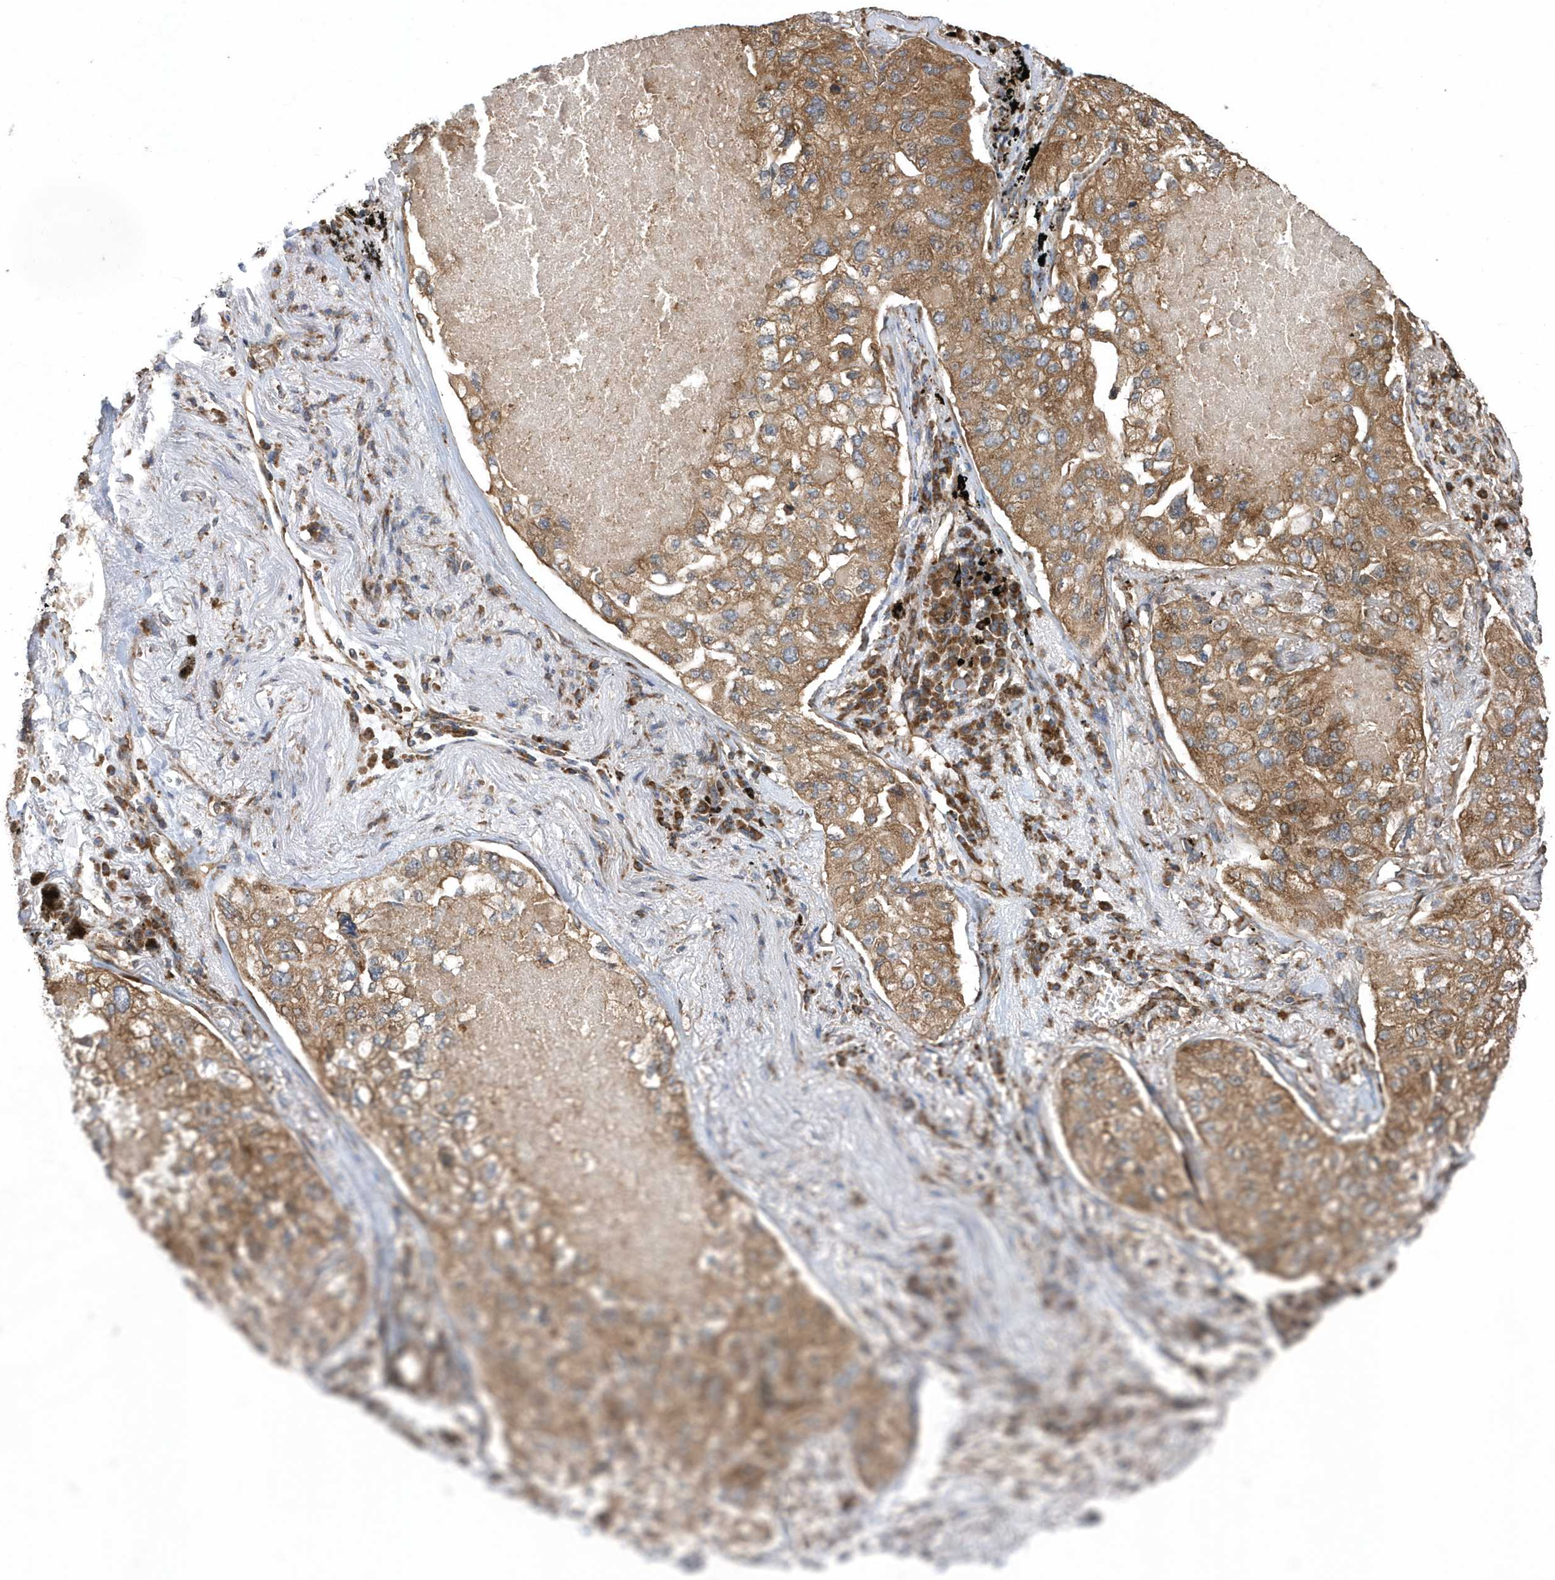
{"staining": {"intensity": "moderate", "quantity": ">75%", "location": "cytoplasmic/membranous"}, "tissue": "lung cancer", "cell_type": "Tumor cells", "image_type": "cancer", "snomed": [{"axis": "morphology", "description": "Adenocarcinoma, NOS"}, {"axis": "topography", "description": "Lung"}], "caption": "The immunohistochemical stain labels moderate cytoplasmic/membranous staining in tumor cells of lung cancer (adenocarcinoma) tissue. The staining was performed using DAB, with brown indicating positive protein expression. Nuclei are stained blue with hematoxylin.", "gene": "WASHC5", "patient": {"sex": "male", "age": 65}}